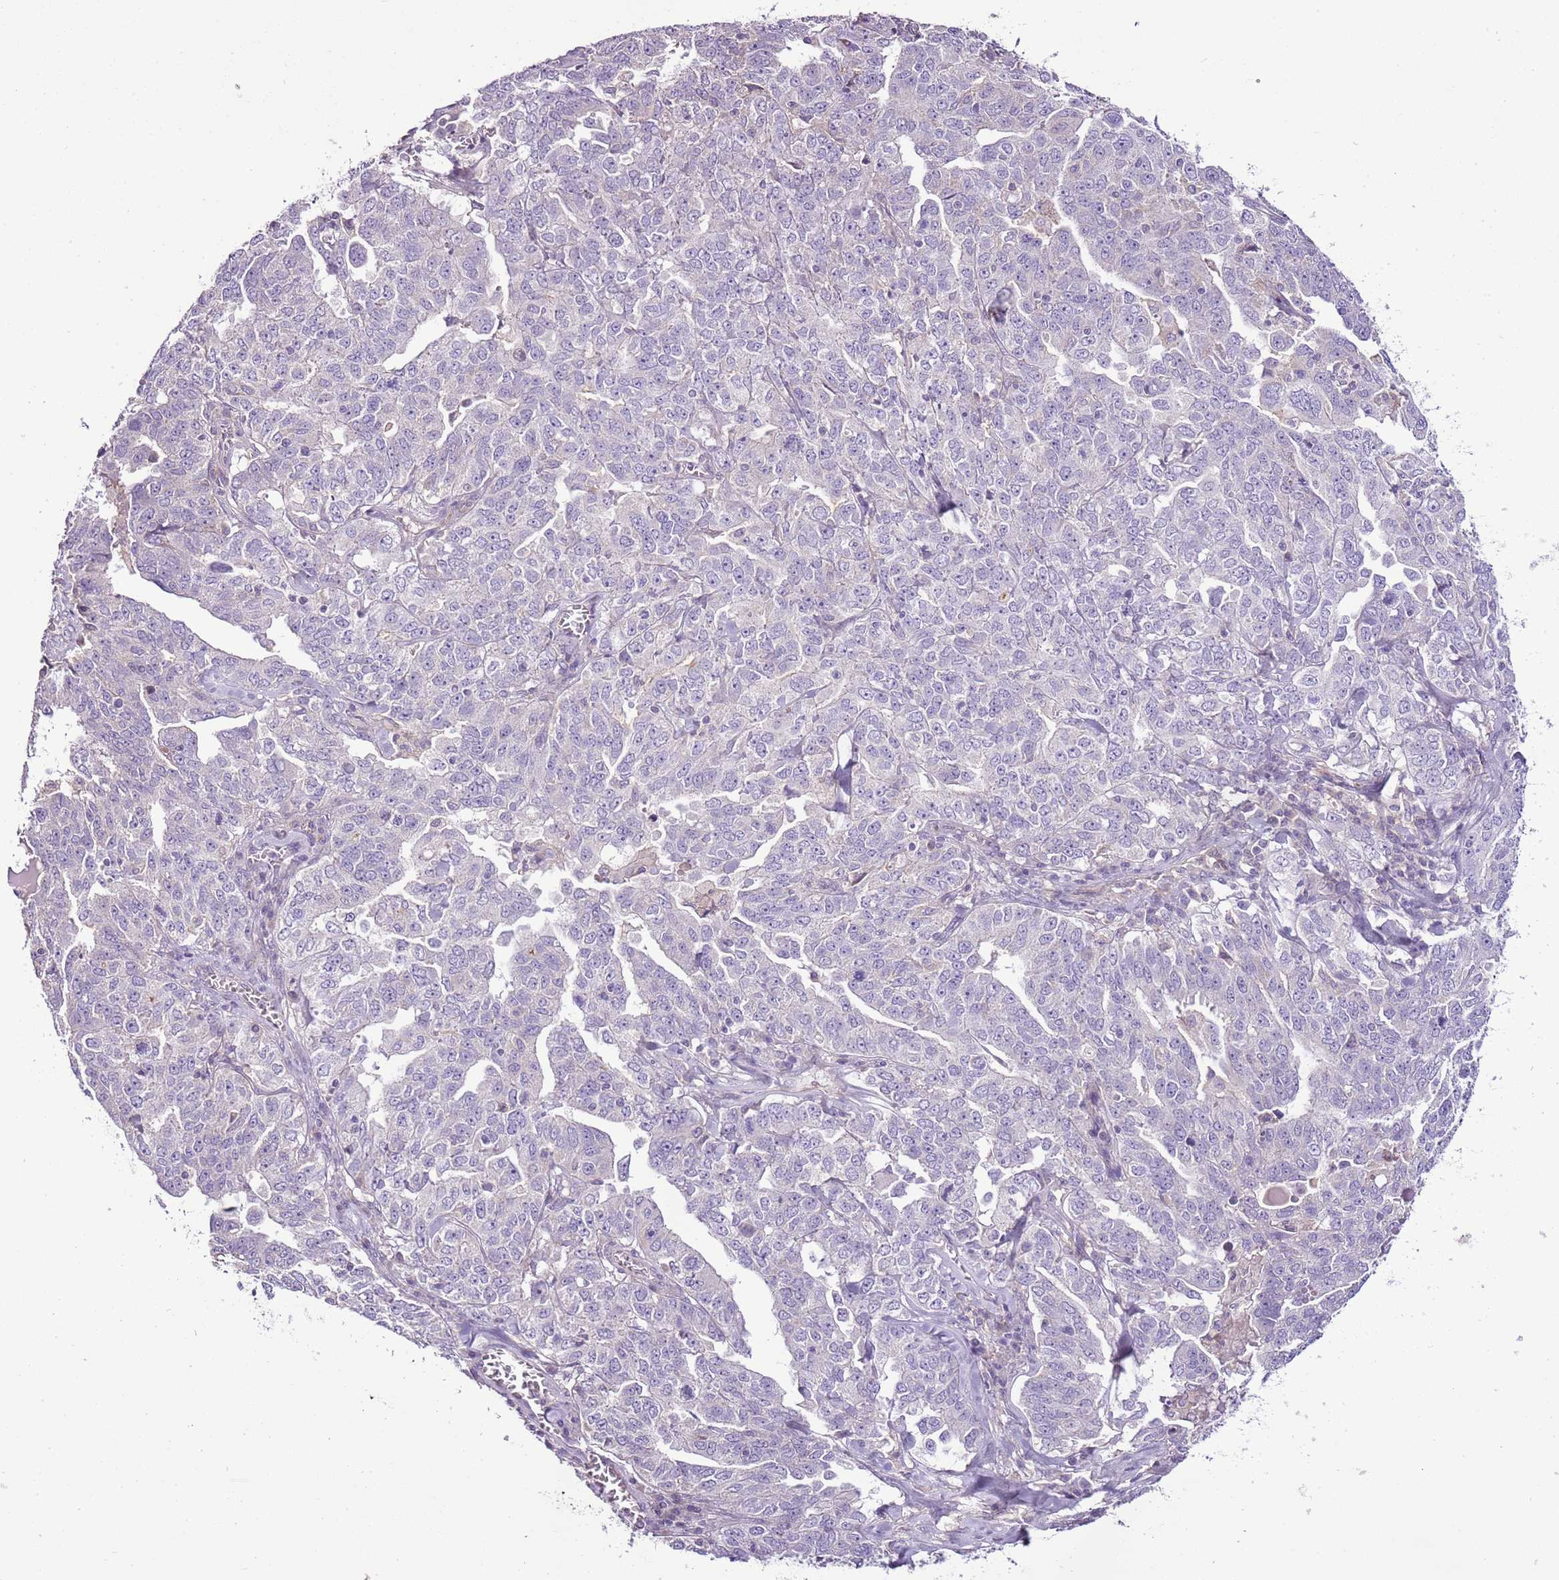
{"staining": {"intensity": "negative", "quantity": "none", "location": "none"}, "tissue": "ovarian cancer", "cell_type": "Tumor cells", "image_type": "cancer", "snomed": [{"axis": "morphology", "description": "Carcinoma, endometroid"}, {"axis": "topography", "description": "Ovary"}], "caption": "Immunohistochemistry of human ovarian endometroid carcinoma reveals no positivity in tumor cells.", "gene": "CMKLR1", "patient": {"sex": "female", "age": 62}}